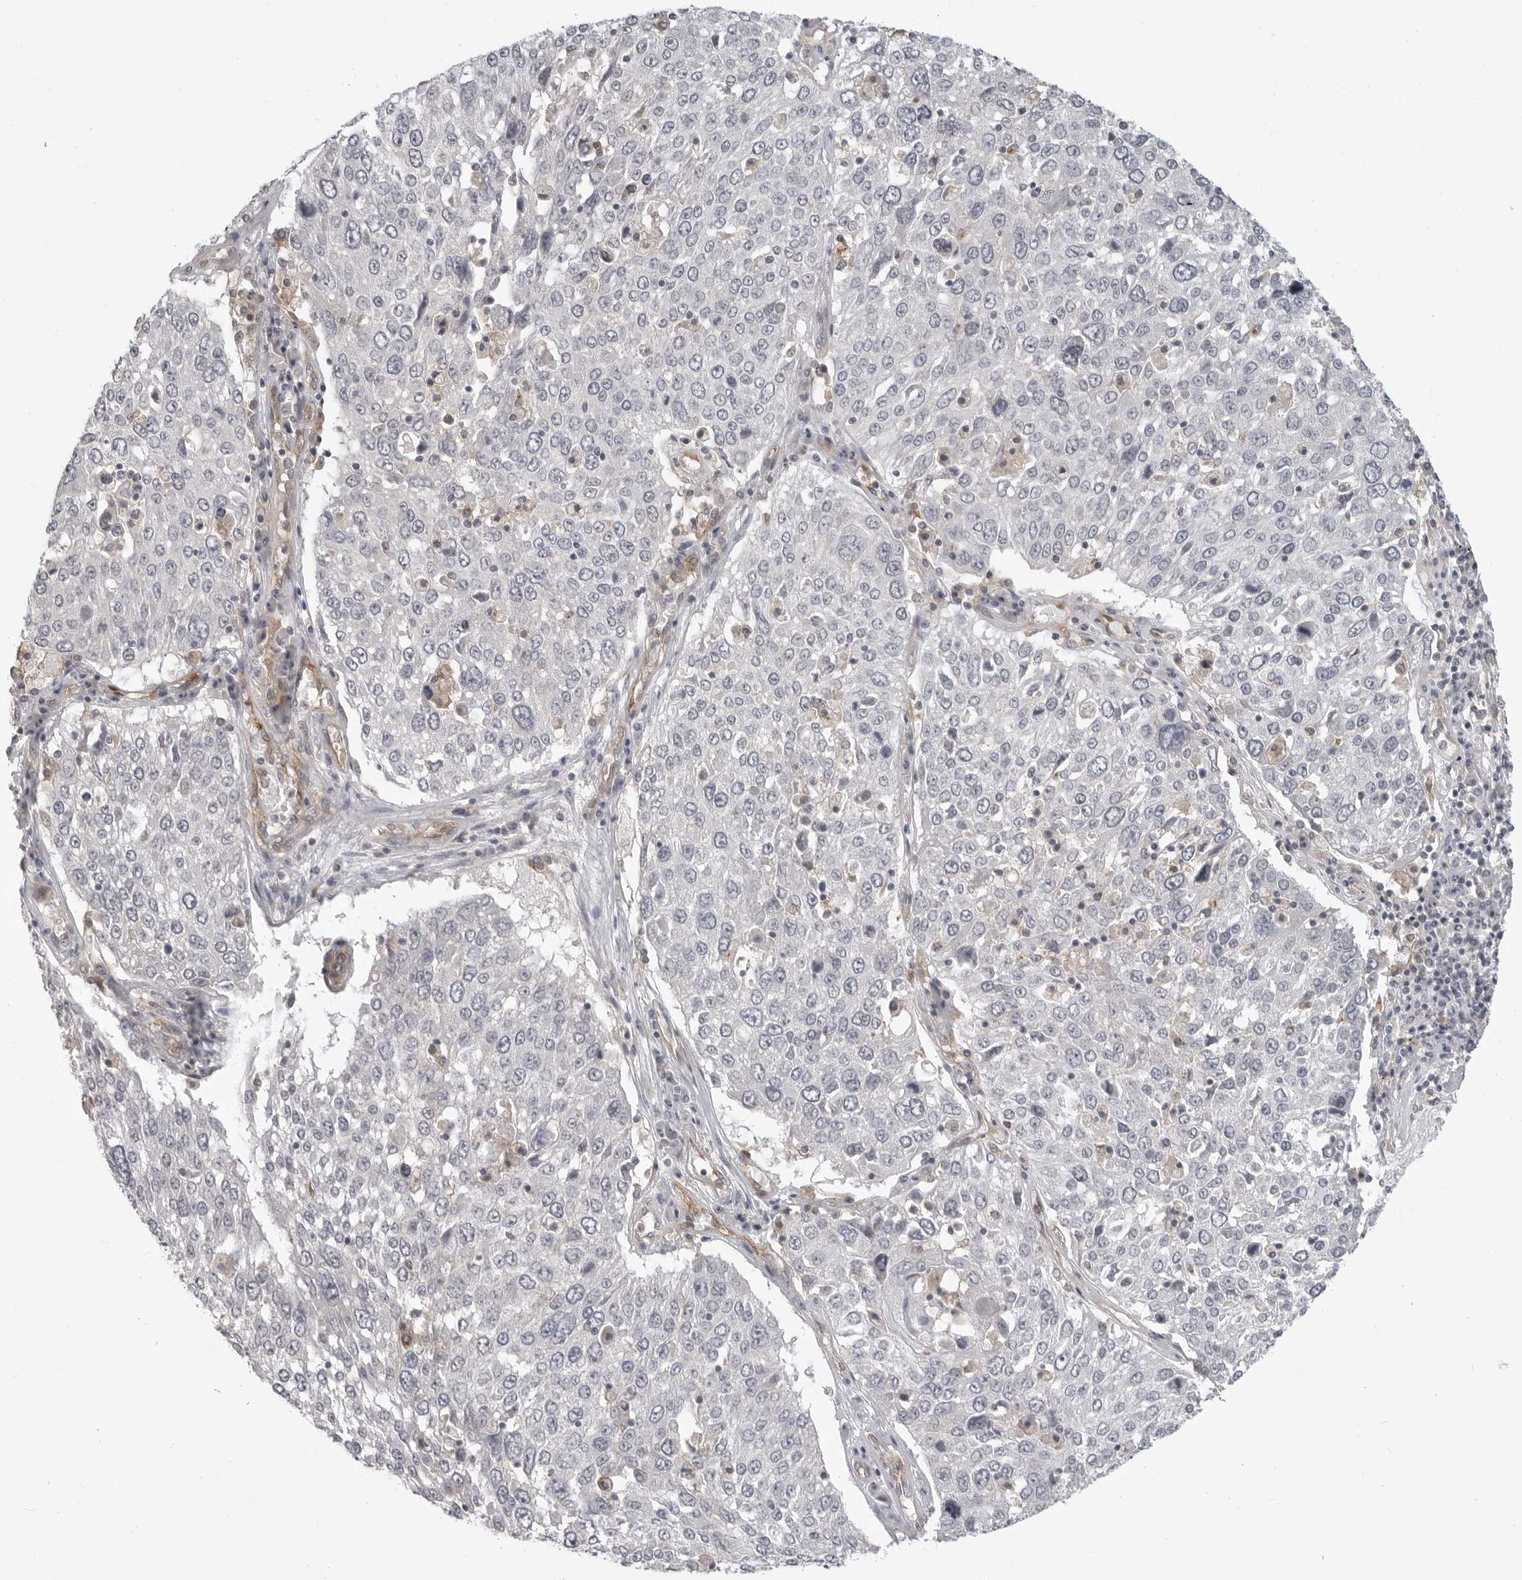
{"staining": {"intensity": "negative", "quantity": "none", "location": "none"}, "tissue": "lung cancer", "cell_type": "Tumor cells", "image_type": "cancer", "snomed": [{"axis": "morphology", "description": "Squamous cell carcinoma, NOS"}, {"axis": "topography", "description": "Lung"}], "caption": "High power microscopy image of an immunohistochemistry (IHC) image of squamous cell carcinoma (lung), revealing no significant staining in tumor cells.", "gene": "IFNGR1", "patient": {"sex": "male", "age": 65}}